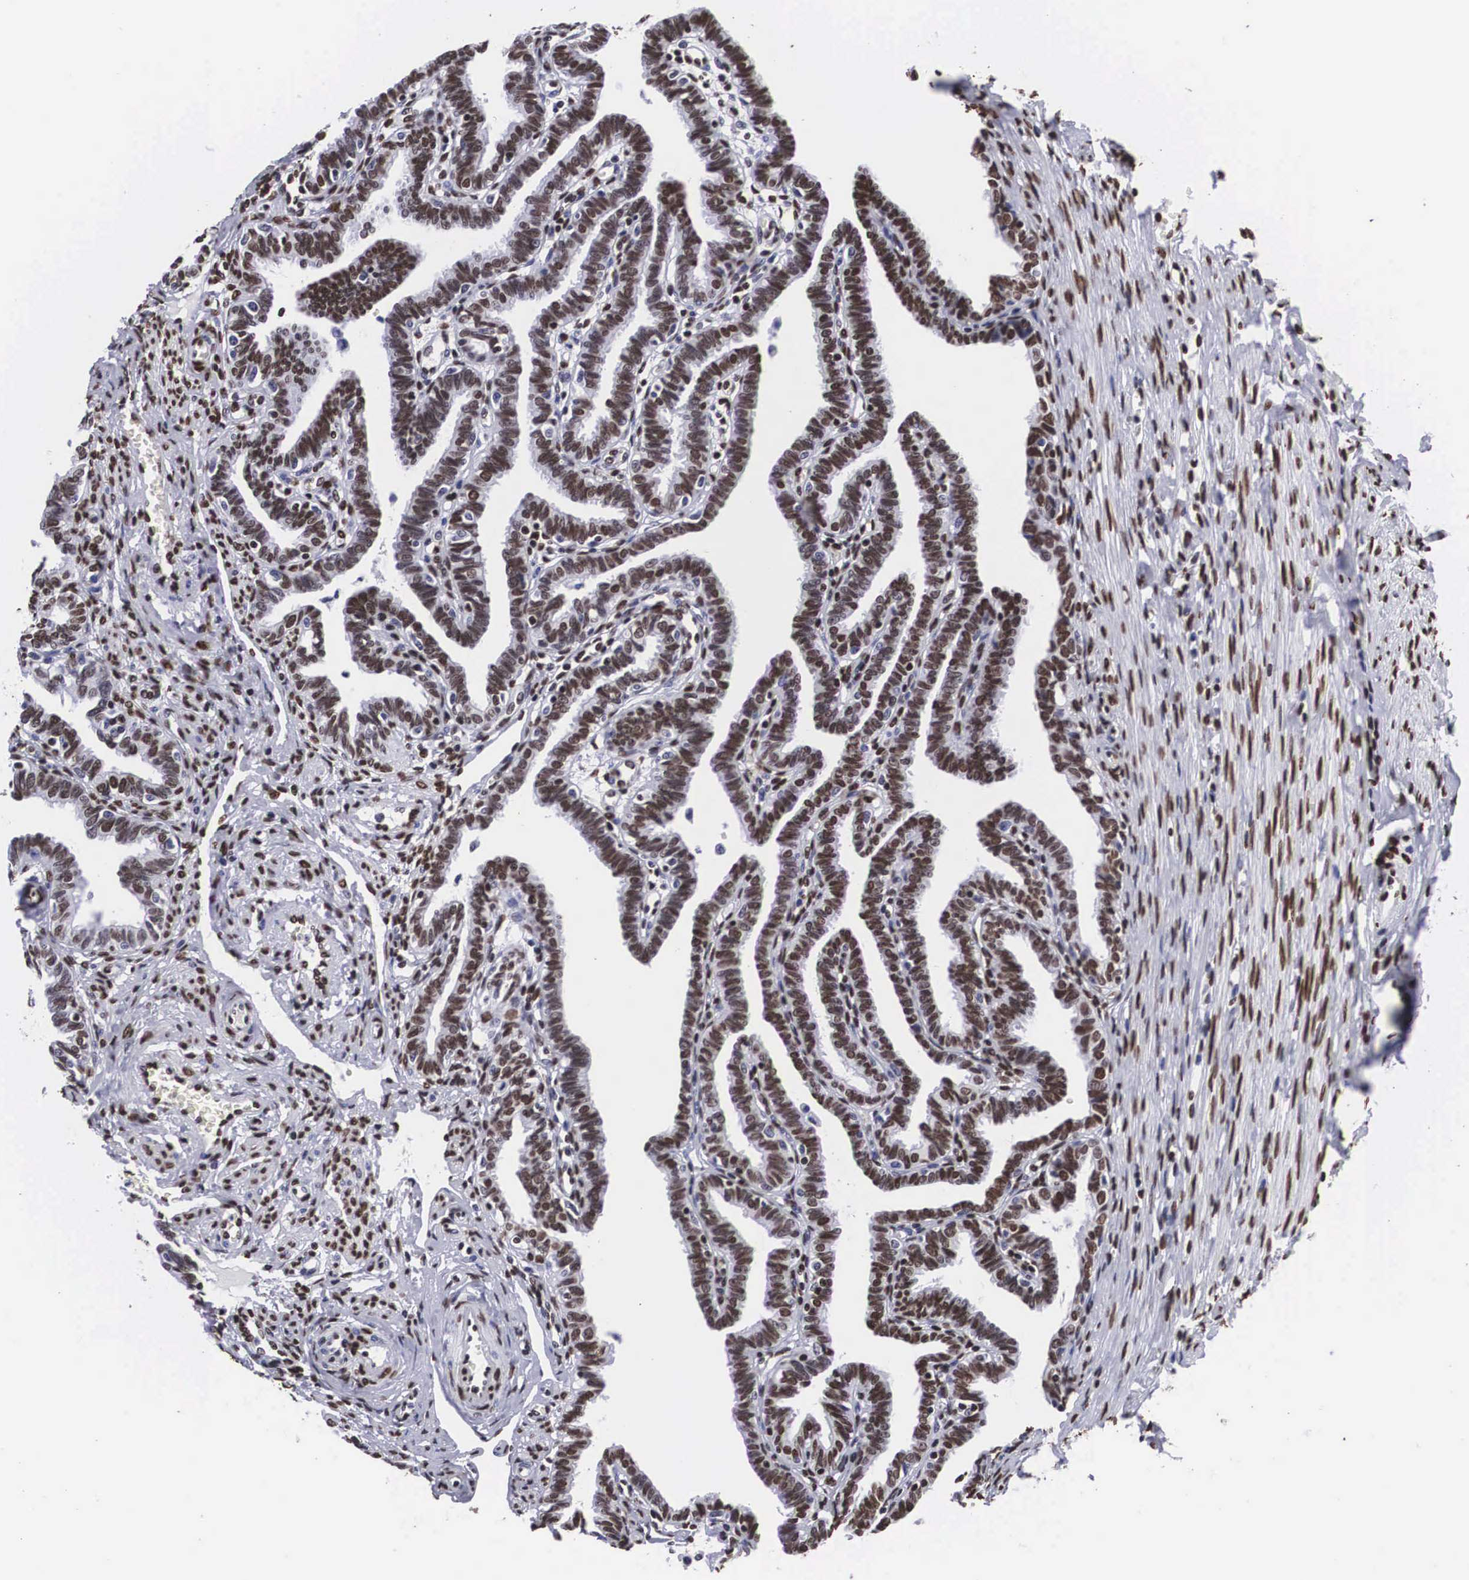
{"staining": {"intensity": "strong", "quantity": ">75%", "location": "nuclear"}, "tissue": "fallopian tube", "cell_type": "Glandular cells", "image_type": "normal", "snomed": [{"axis": "morphology", "description": "Normal tissue, NOS"}, {"axis": "topography", "description": "Fallopian tube"}], "caption": "Immunohistochemistry of benign human fallopian tube reveals high levels of strong nuclear expression in about >75% of glandular cells.", "gene": "MECP2", "patient": {"sex": "female", "age": 41}}